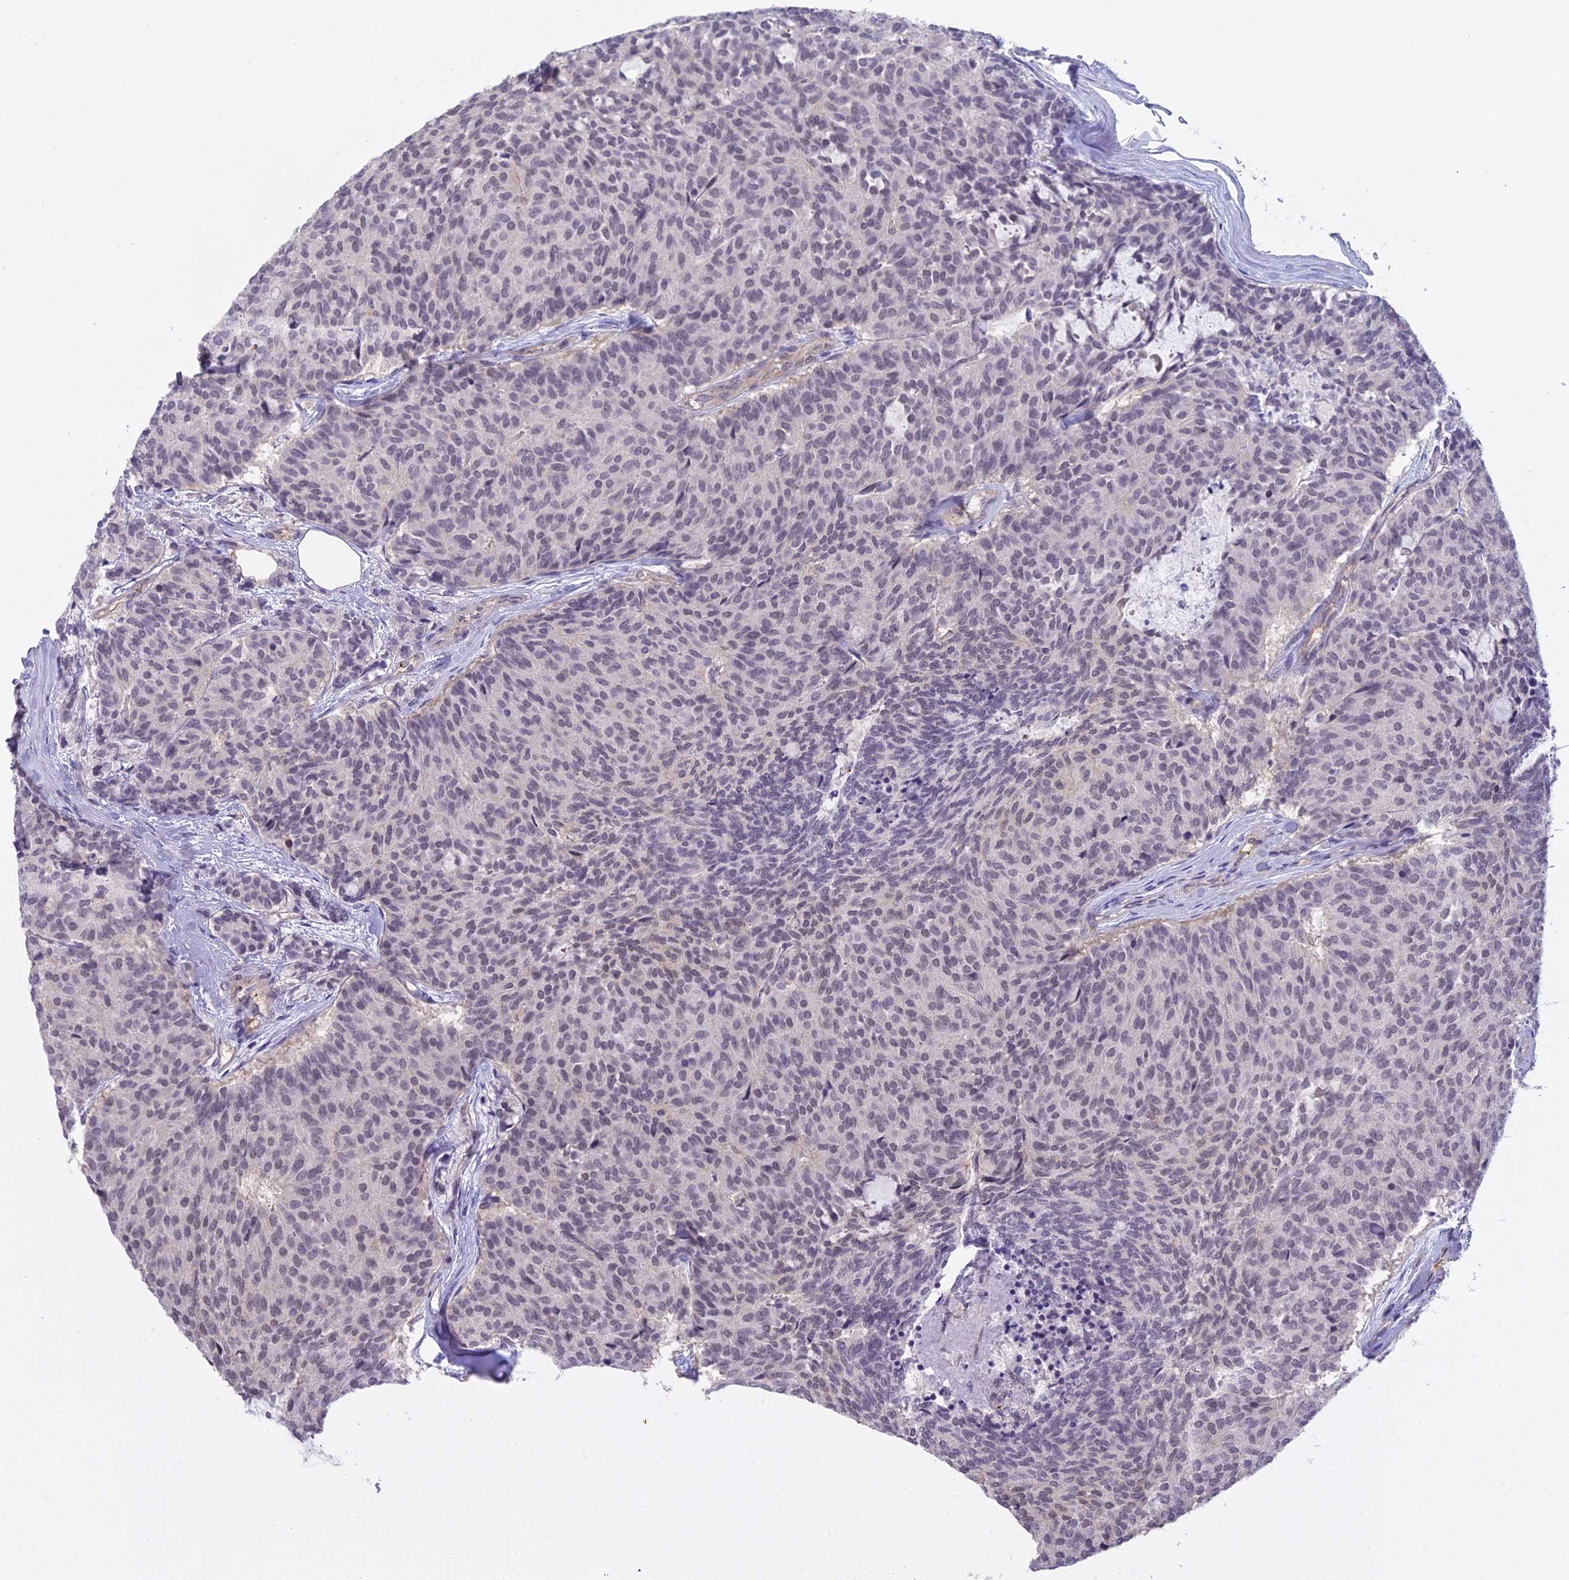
{"staining": {"intensity": "weak", "quantity": "<25%", "location": "nuclear"}, "tissue": "carcinoid", "cell_type": "Tumor cells", "image_type": "cancer", "snomed": [{"axis": "morphology", "description": "Carcinoid, malignant, NOS"}, {"axis": "topography", "description": "Pancreas"}], "caption": "The micrograph displays no significant positivity in tumor cells of carcinoid.", "gene": "BLNK", "patient": {"sex": "female", "age": 54}}